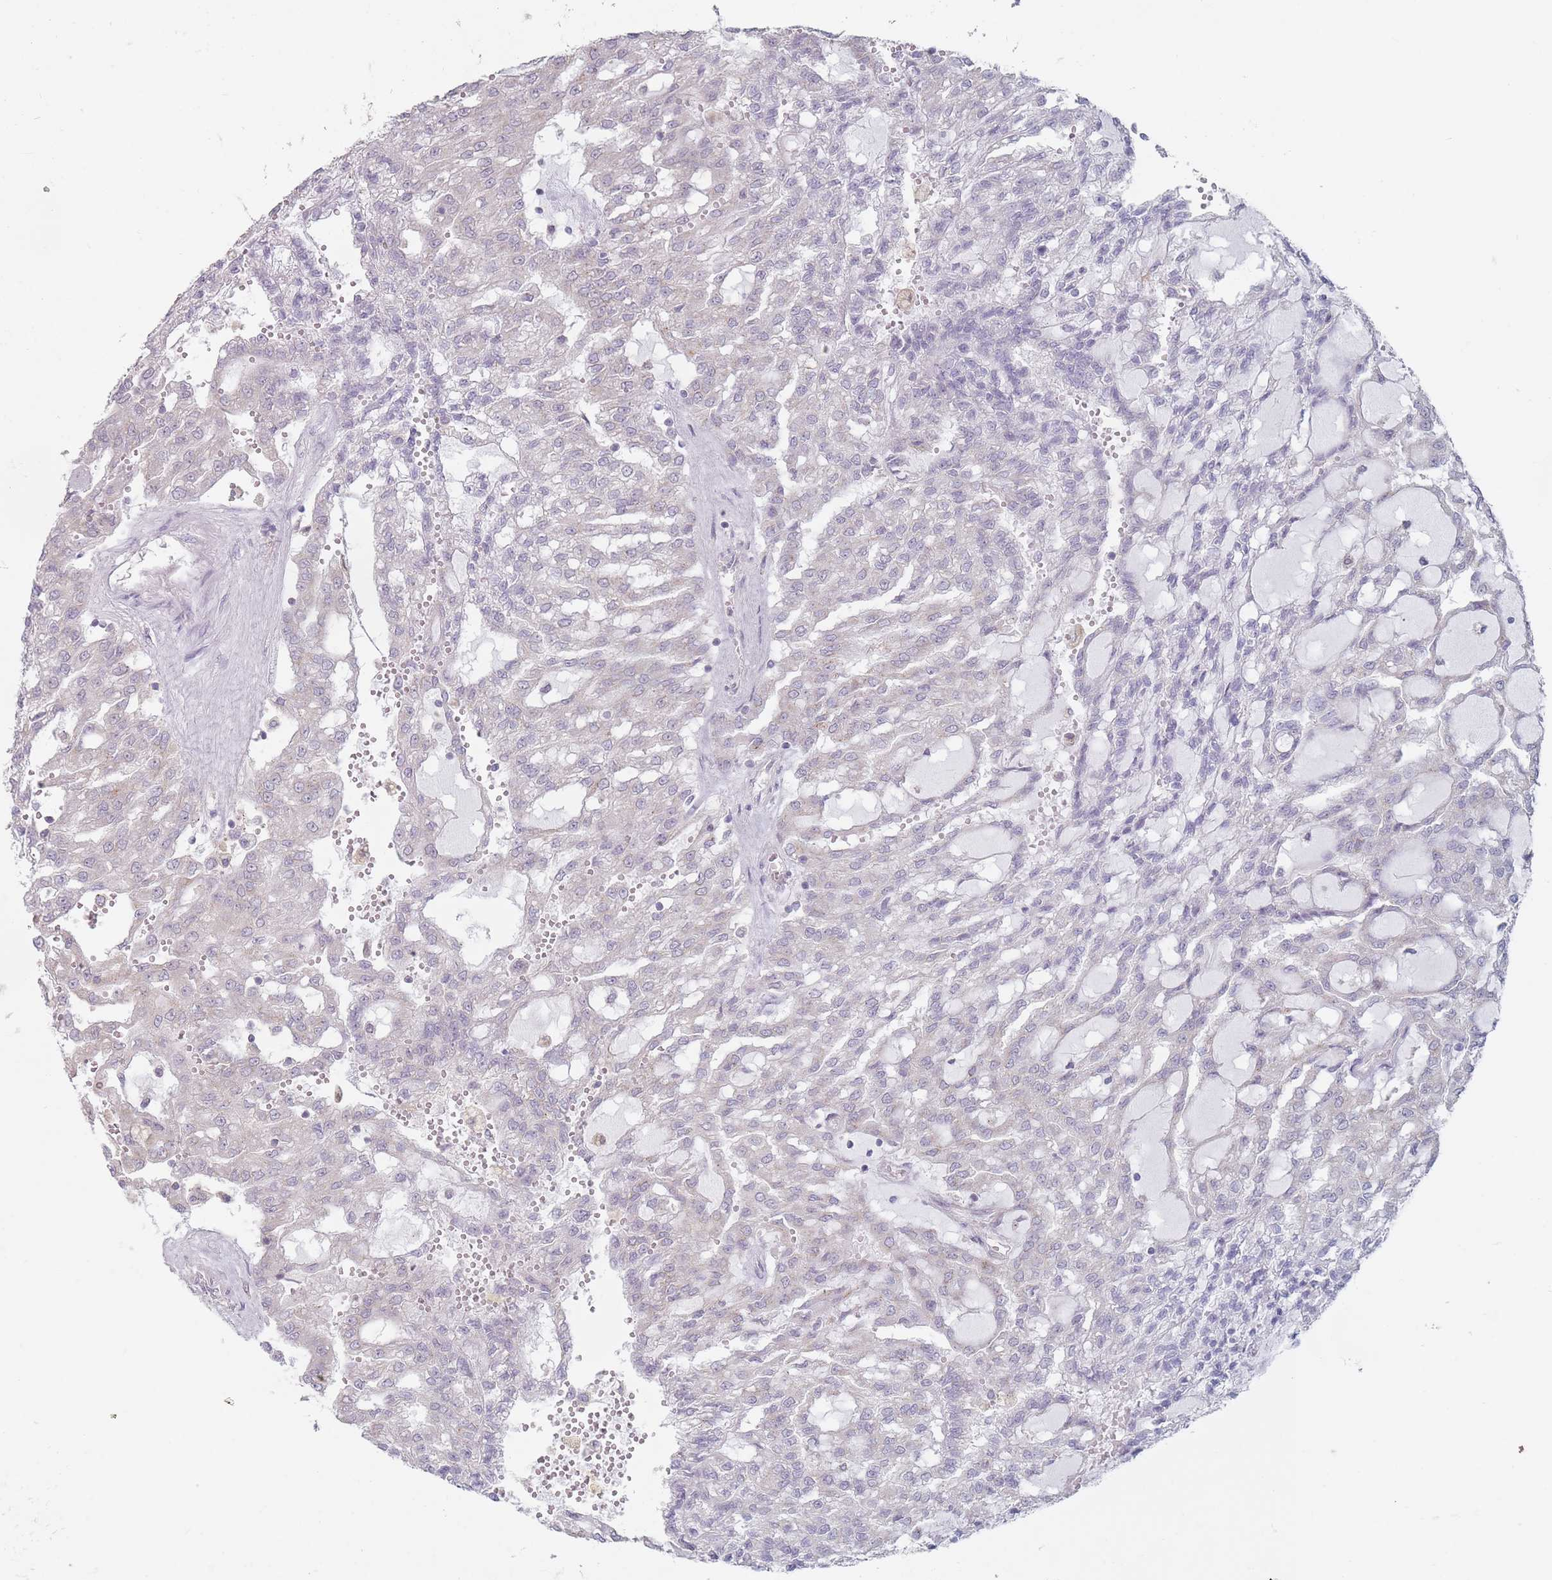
{"staining": {"intensity": "negative", "quantity": "none", "location": "none"}, "tissue": "renal cancer", "cell_type": "Tumor cells", "image_type": "cancer", "snomed": [{"axis": "morphology", "description": "Adenocarcinoma, NOS"}, {"axis": "topography", "description": "Kidney"}], "caption": "Immunohistochemistry image of renal adenocarcinoma stained for a protein (brown), which shows no positivity in tumor cells. Nuclei are stained in blue.", "gene": "AKAIN1", "patient": {"sex": "male", "age": 63}}